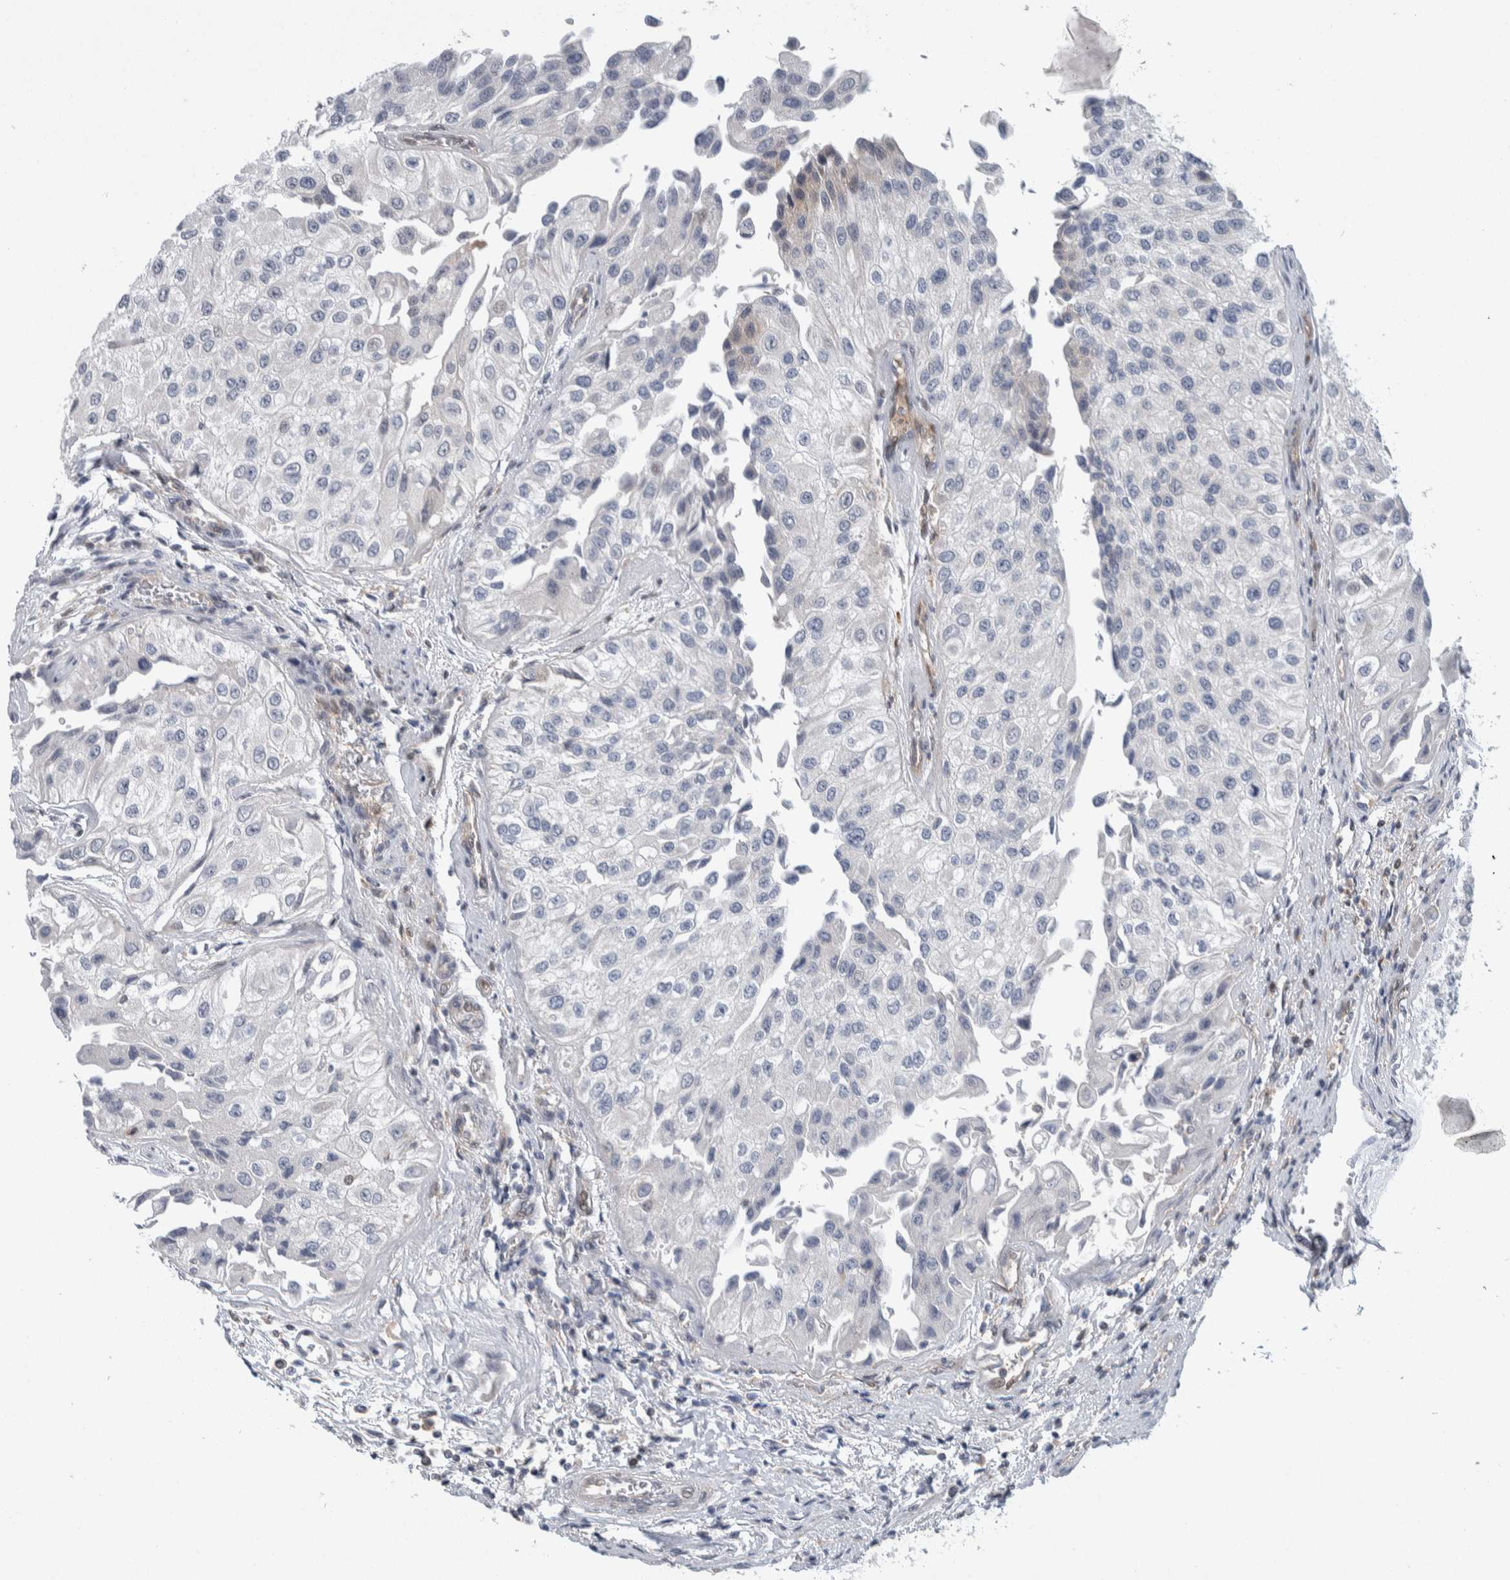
{"staining": {"intensity": "negative", "quantity": "none", "location": "none"}, "tissue": "urothelial cancer", "cell_type": "Tumor cells", "image_type": "cancer", "snomed": [{"axis": "morphology", "description": "Urothelial carcinoma, High grade"}, {"axis": "topography", "description": "Kidney"}, {"axis": "topography", "description": "Urinary bladder"}], "caption": "DAB (3,3'-diaminobenzidine) immunohistochemical staining of urothelial carcinoma (high-grade) demonstrates no significant staining in tumor cells.", "gene": "PTPA", "patient": {"sex": "male", "age": 77}}